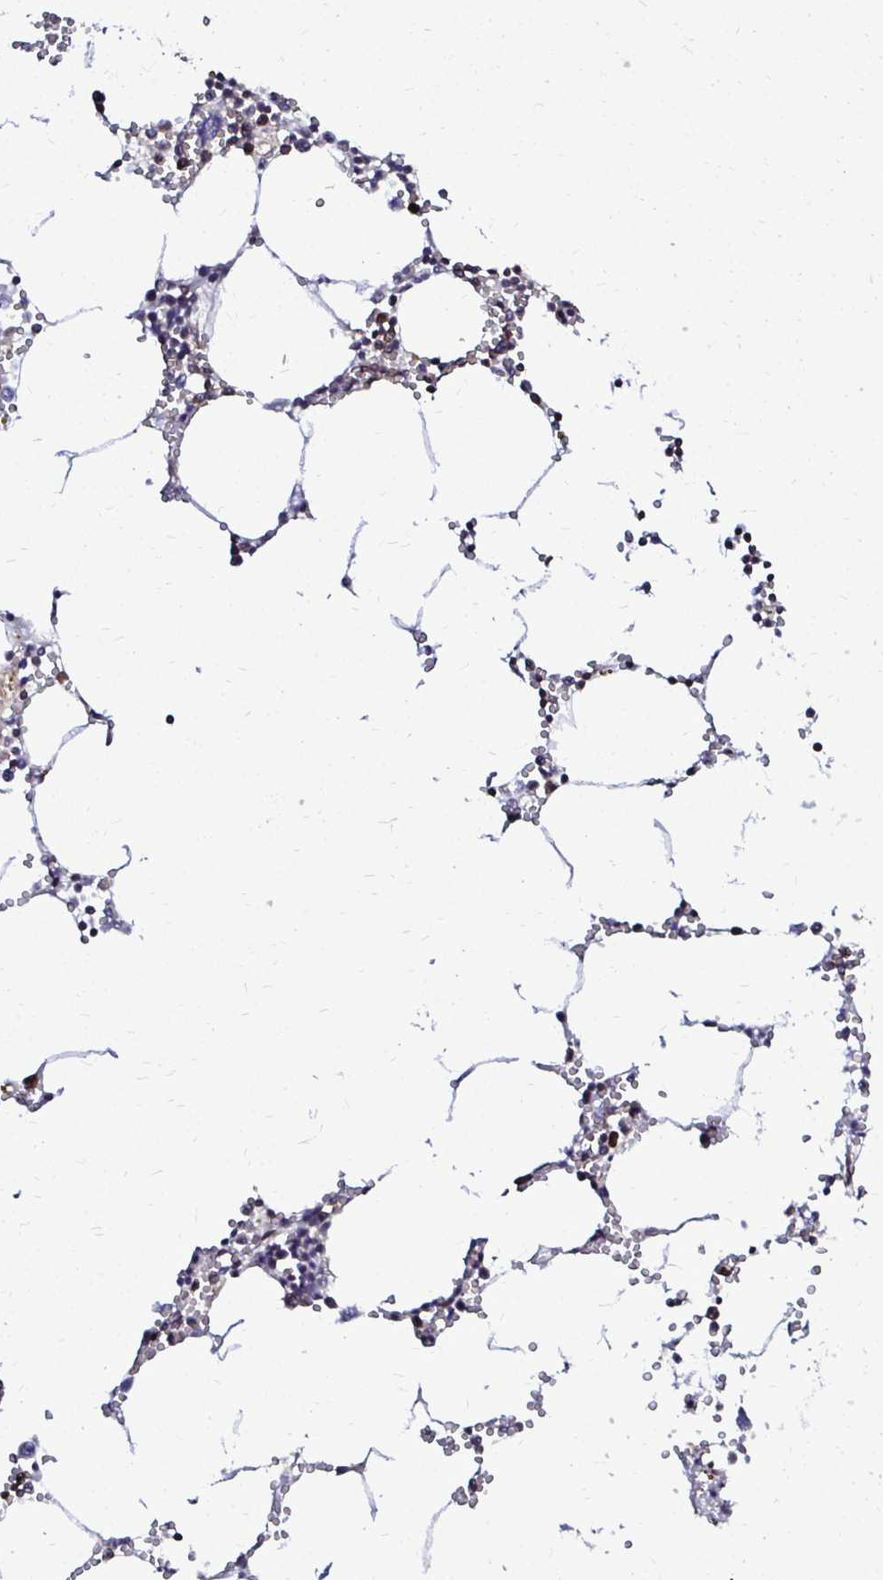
{"staining": {"intensity": "moderate", "quantity": "<25%", "location": "cytoplasmic/membranous,nuclear"}, "tissue": "bone marrow", "cell_type": "Hematopoietic cells", "image_type": "normal", "snomed": [{"axis": "morphology", "description": "Normal tissue, NOS"}, {"axis": "topography", "description": "Bone marrow"}], "caption": "This photomicrograph reveals IHC staining of unremarkable human bone marrow, with low moderate cytoplasmic/membranous,nuclear positivity in about <25% of hematopoietic cells.", "gene": "FMR1", "patient": {"sex": "male", "age": 54}}